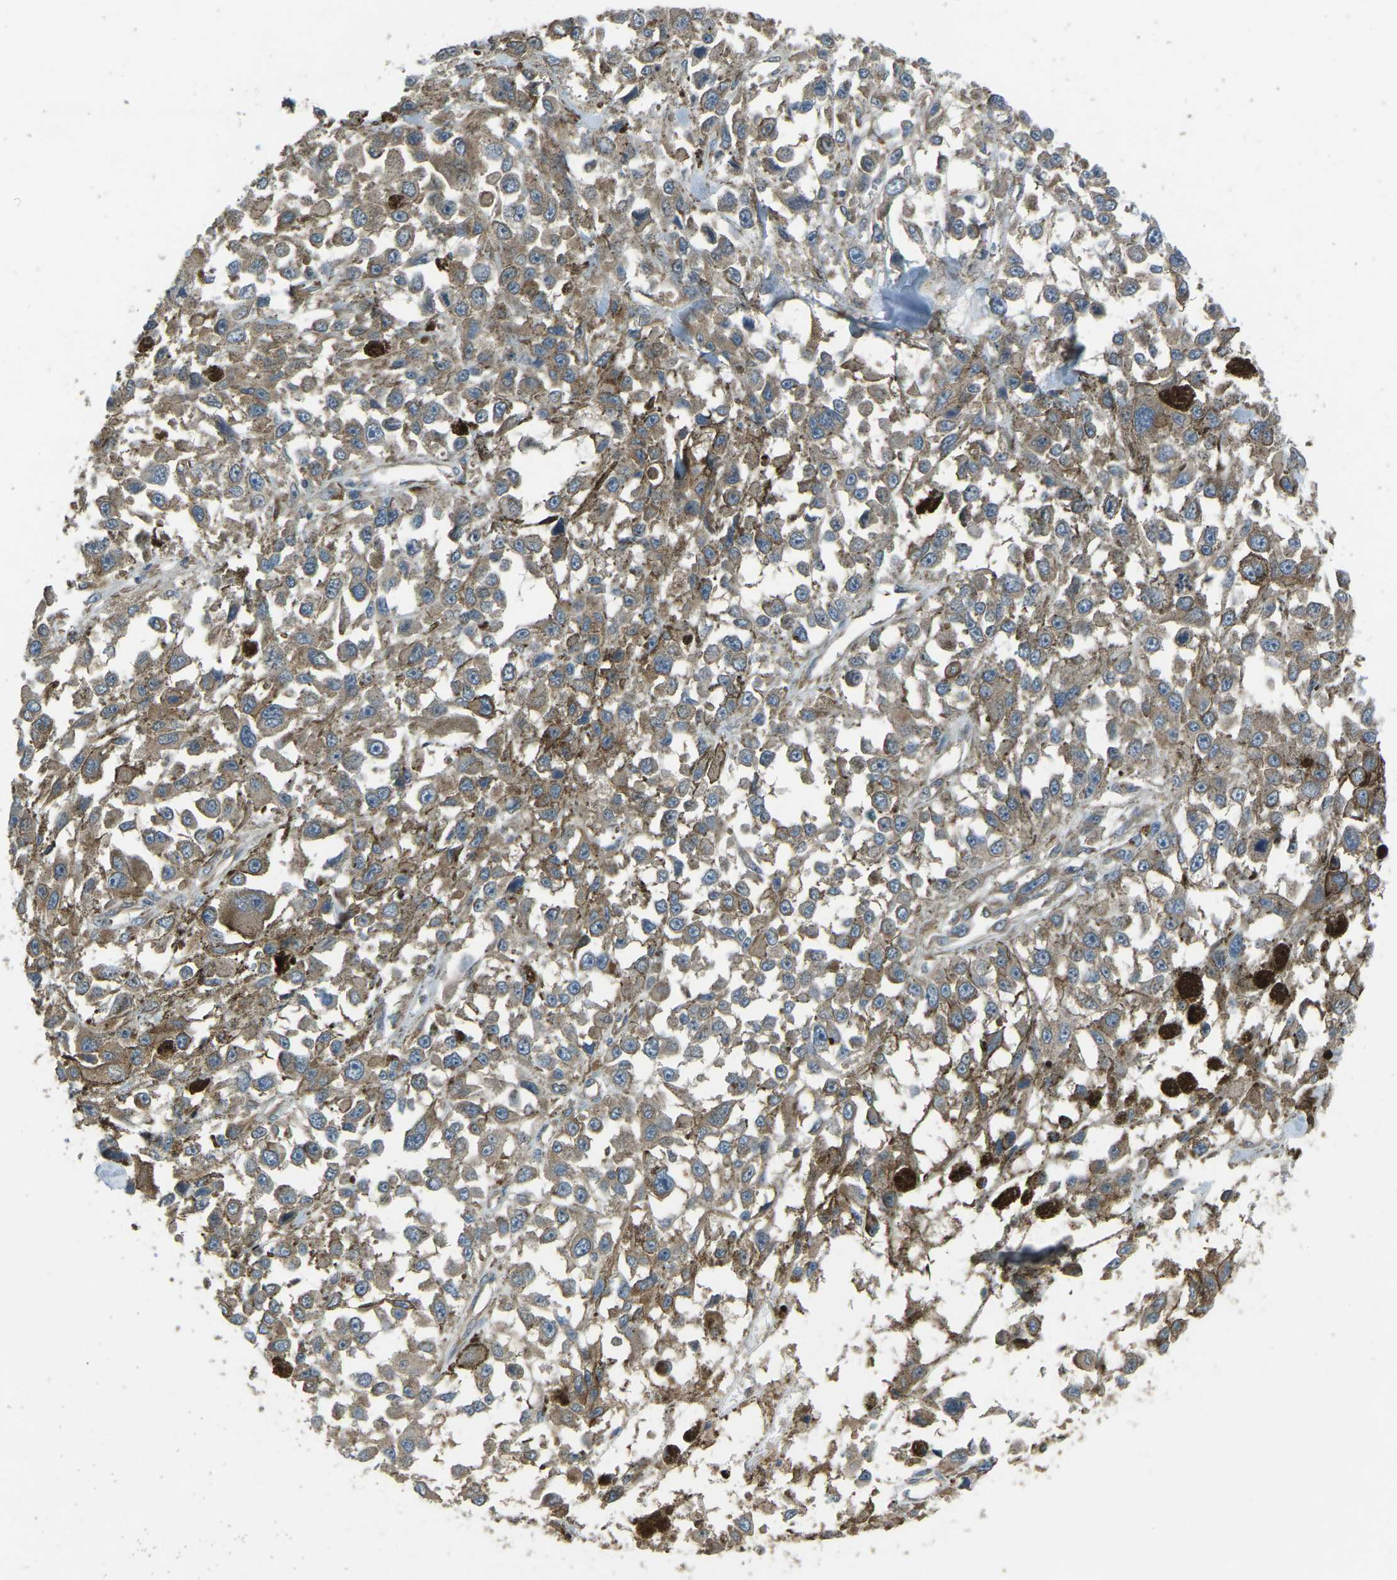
{"staining": {"intensity": "moderate", "quantity": ">75%", "location": "cytoplasmic/membranous"}, "tissue": "melanoma", "cell_type": "Tumor cells", "image_type": "cancer", "snomed": [{"axis": "morphology", "description": "Malignant melanoma, Metastatic site"}, {"axis": "topography", "description": "Lymph node"}], "caption": "Immunohistochemical staining of human malignant melanoma (metastatic site) displays medium levels of moderate cytoplasmic/membranous protein staining in about >75% of tumor cells. The staining is performed using DAB (3,3'-diaminobenzidine) brown chromogen to label protein expression. The nuclei are counter-stained blue using hematoxylin.", "gene": "AIMP1", "patient": {"sex": "male", "age": 59}}